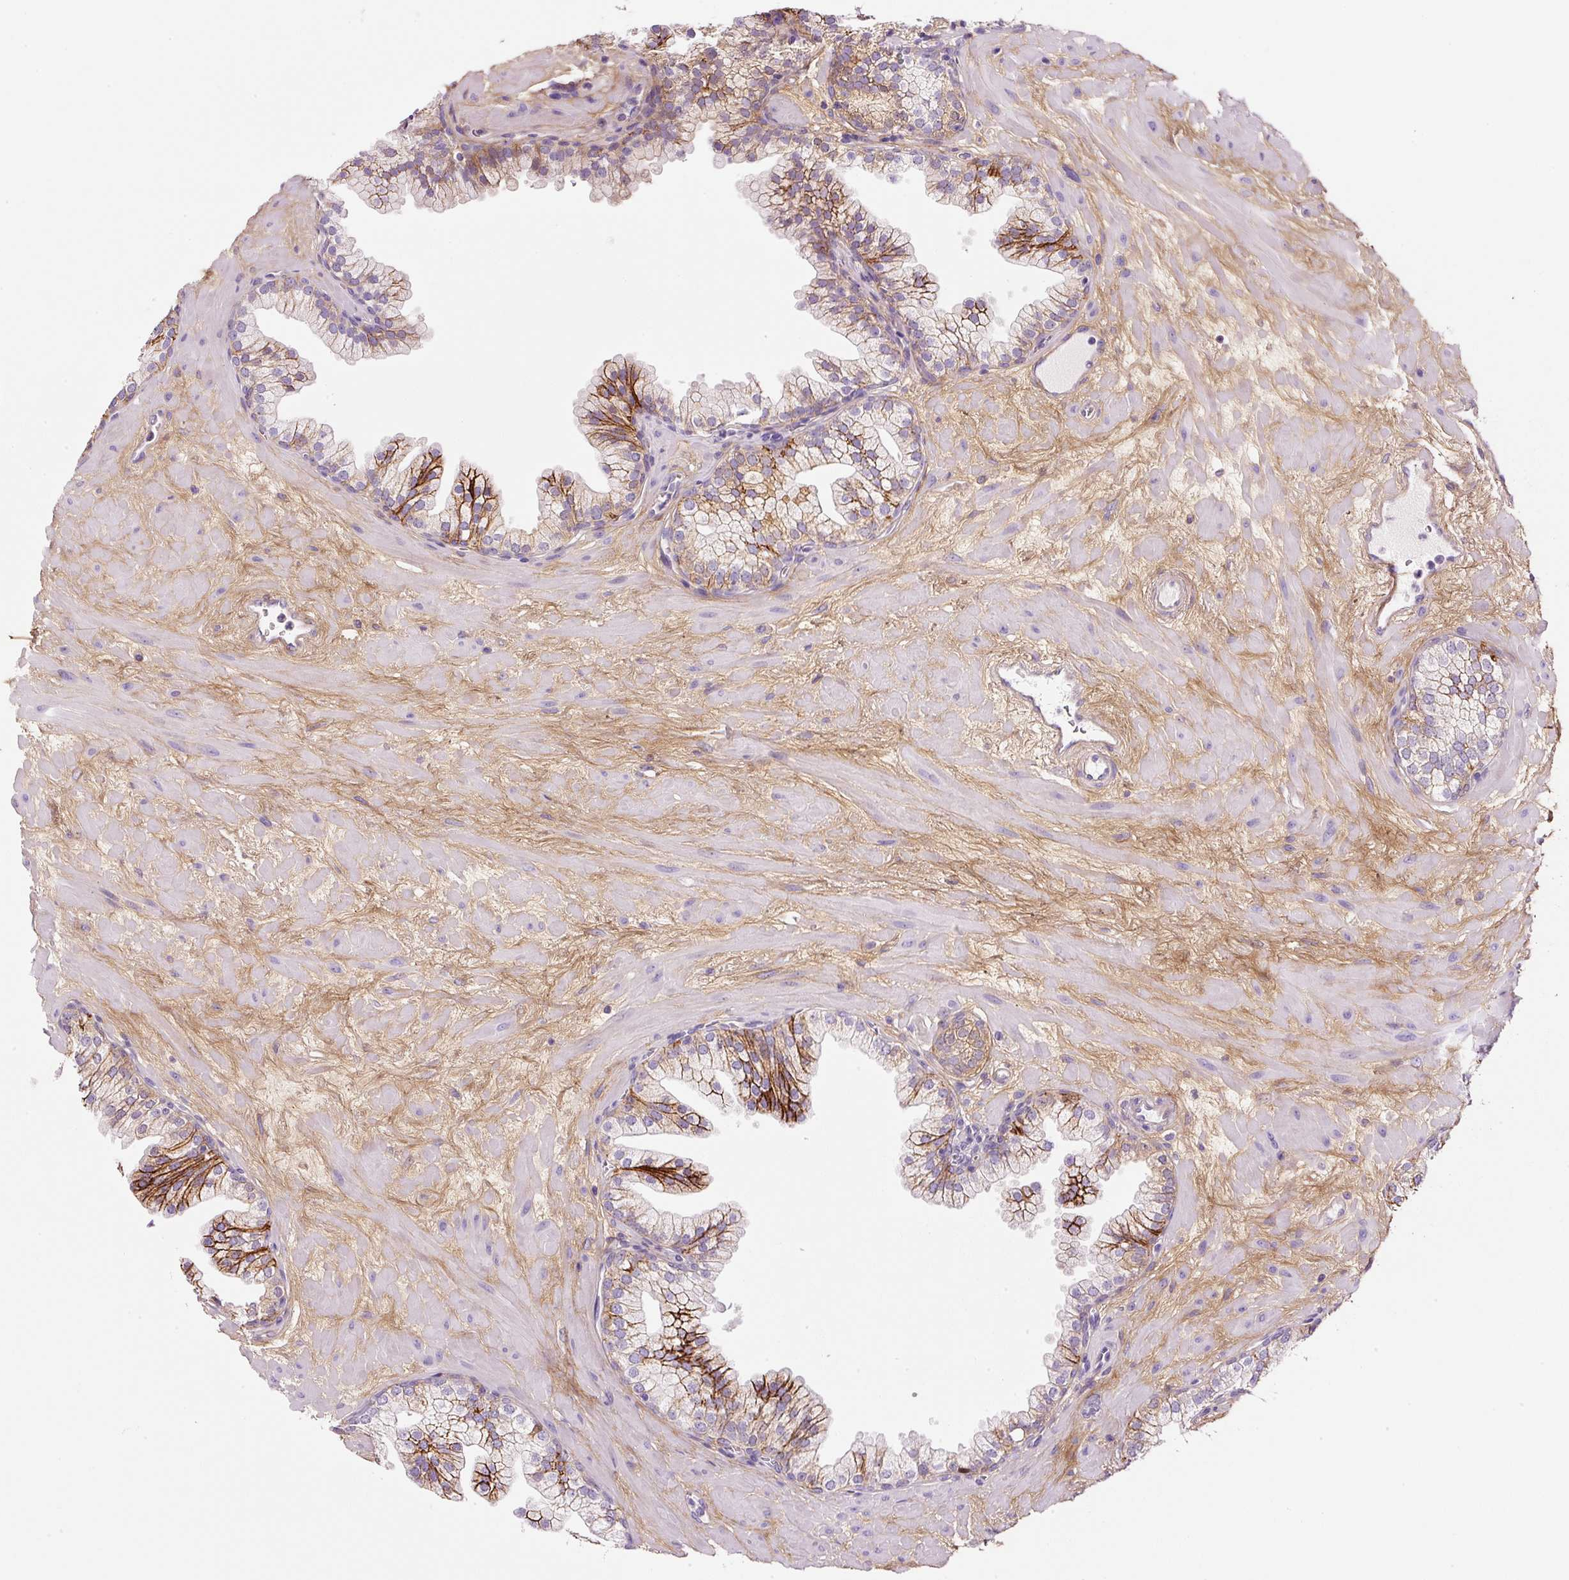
{"staining": {"intensity": "strong", "quantity": "25%-75%", "location": "cytoplasmic/membranous"}, "tissue": "prostate", "cell_type": "Glandular cells", "image_type": "normal", "snomed": [{"axis": "morphology", "description": "Normal tissue, NOS"}, {"axis": "topography", "description": "Prostate"}, {"axis": "topography", "description": "Peripheral nerve tissue"}], "caption": "Strong cytoplasmic/membranous staining for a protein is seen in about 25%-75% of glandular cells of benign prostate using immunohistochemistry (IHC).", "gene": "SOS2", "patient": {"sex": "male", "age": 61}}